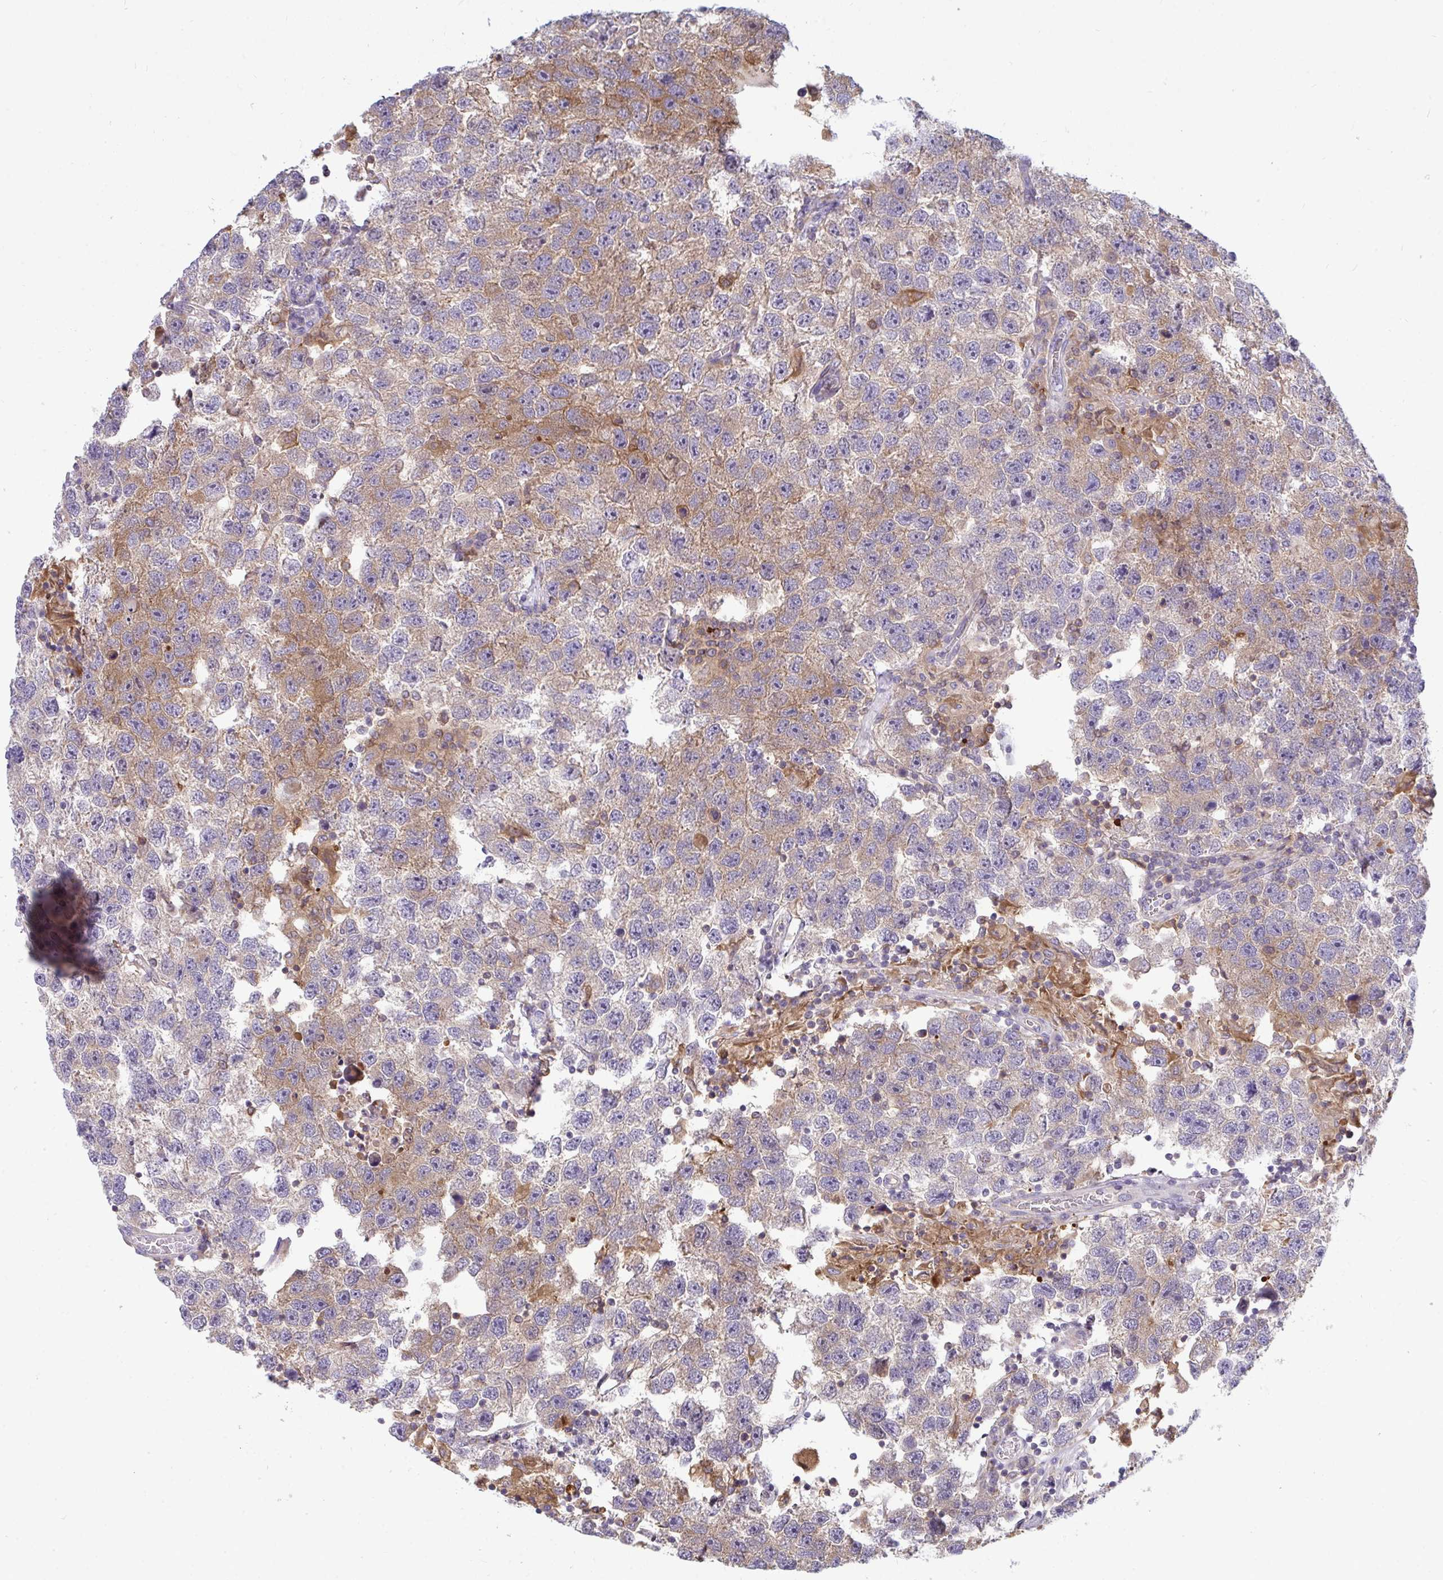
{"staining": {"intensity": "moderate", "quantity": "25%-75%", "location": "cytoplasmic/membranous"}, "tissue": "testis cancer", "cell_type": "Tumor cells", "image_type": "cancer", "snomed": [{"axis": "morphology", "description": "Seminoma, NOS"}, {"axis": "topography", "description": "Testis"}], "caption": "Immunohistochemical staining of seminoma (testis) exhibits medium levels of moderate cytoplasmic/membranous positivity in approximately 25%-75% of tumor cells.", "gene": "SLC30A6", "patient": {"sex": "male", "age": 26}}